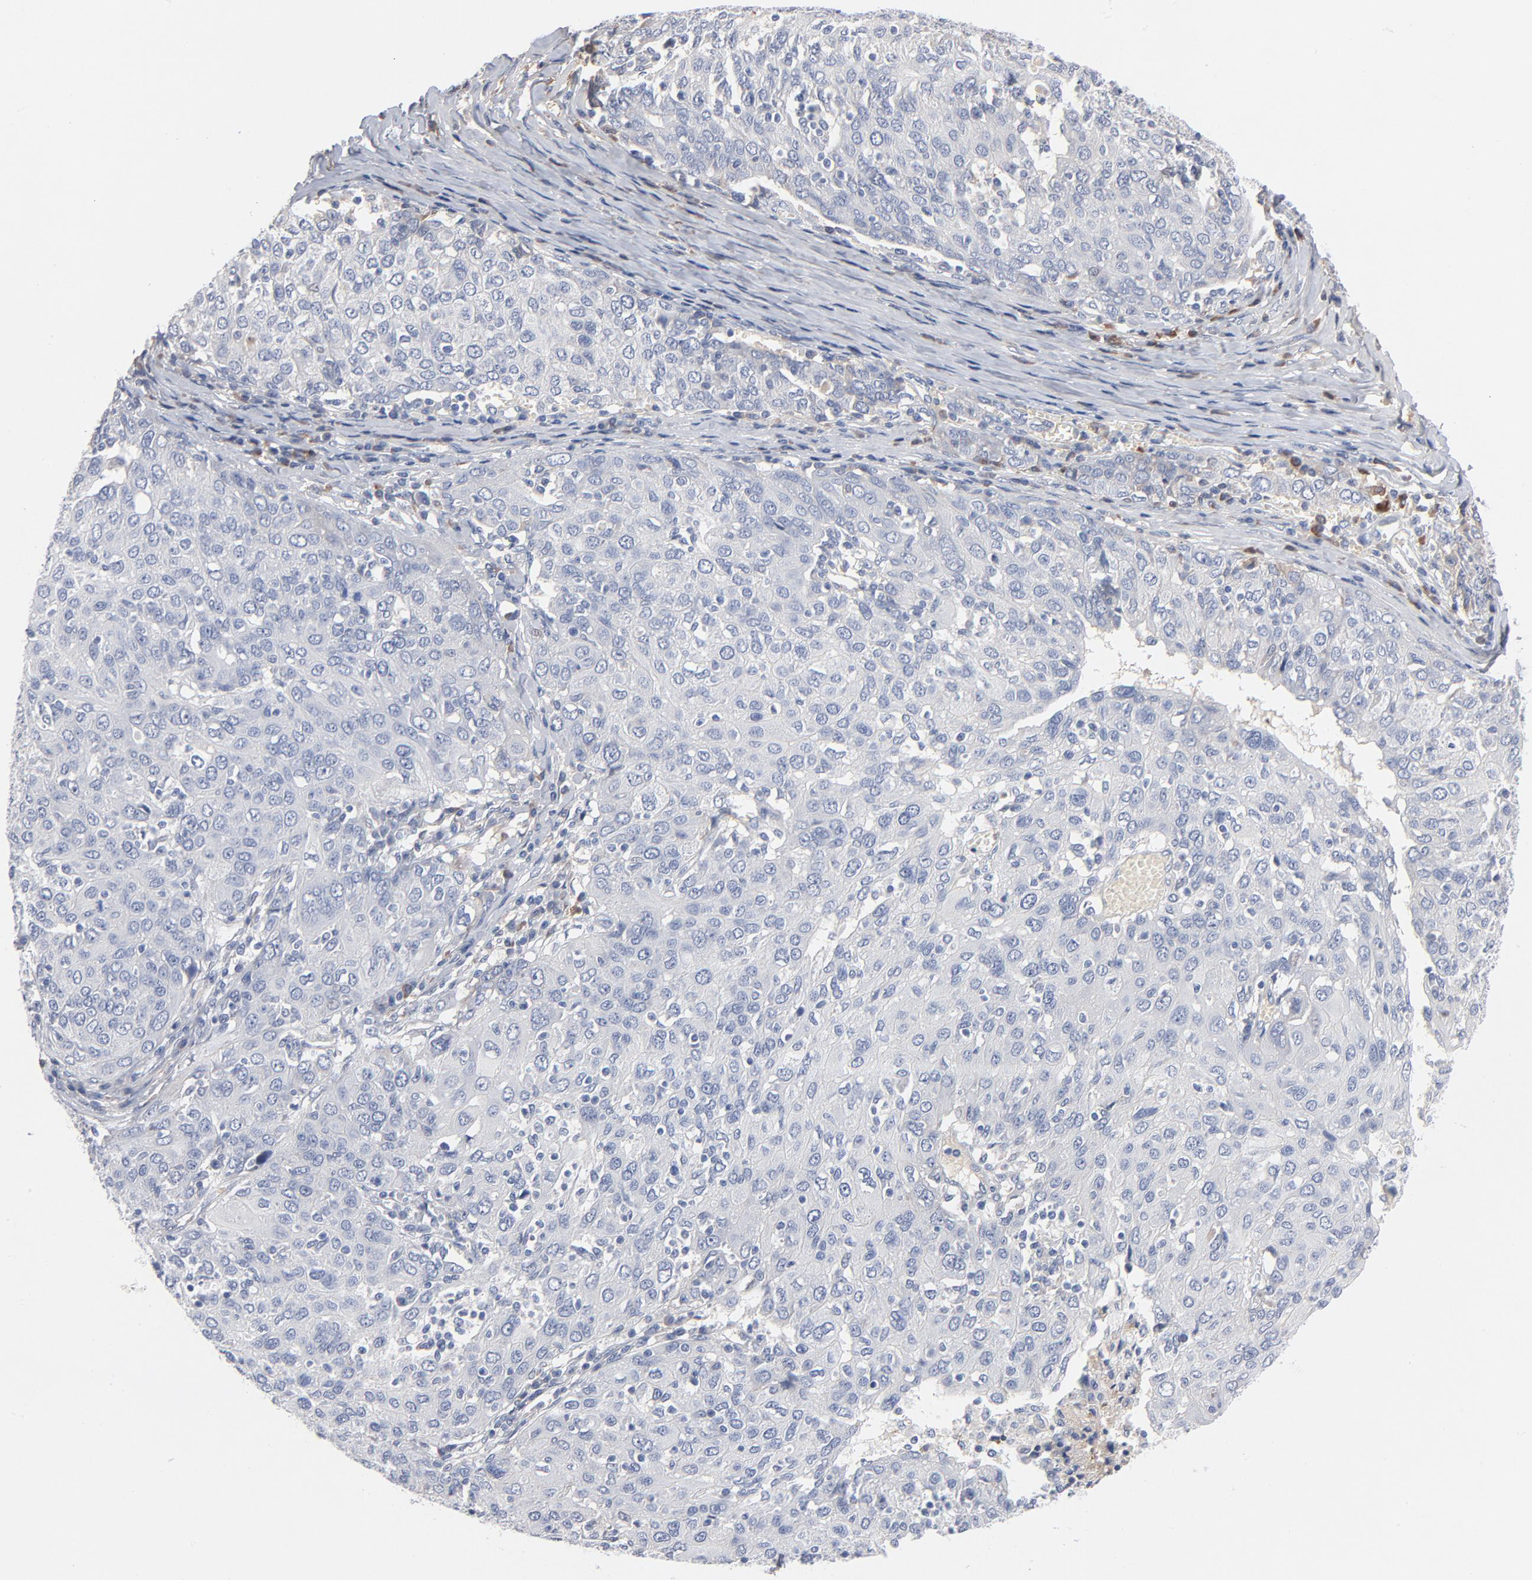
{"staining": {"intensity": "negative", "quantity": "none", "location": "none"}, "tissue": "ovarian cancer", "cell_type": "Tumor cells", "image_type": "cancer", "snomed": [{"axis": "morphology", "description": "Carcinoma, endometroid"}, {"axis": "topography", "description": "Ovary"}], "caption": "Tumor cells are negative for protein expression in human ovarian cancer (endometroid carcinoma).", "gene": "SERPINA4", "patient": {"sex": "female", "age": 50}}